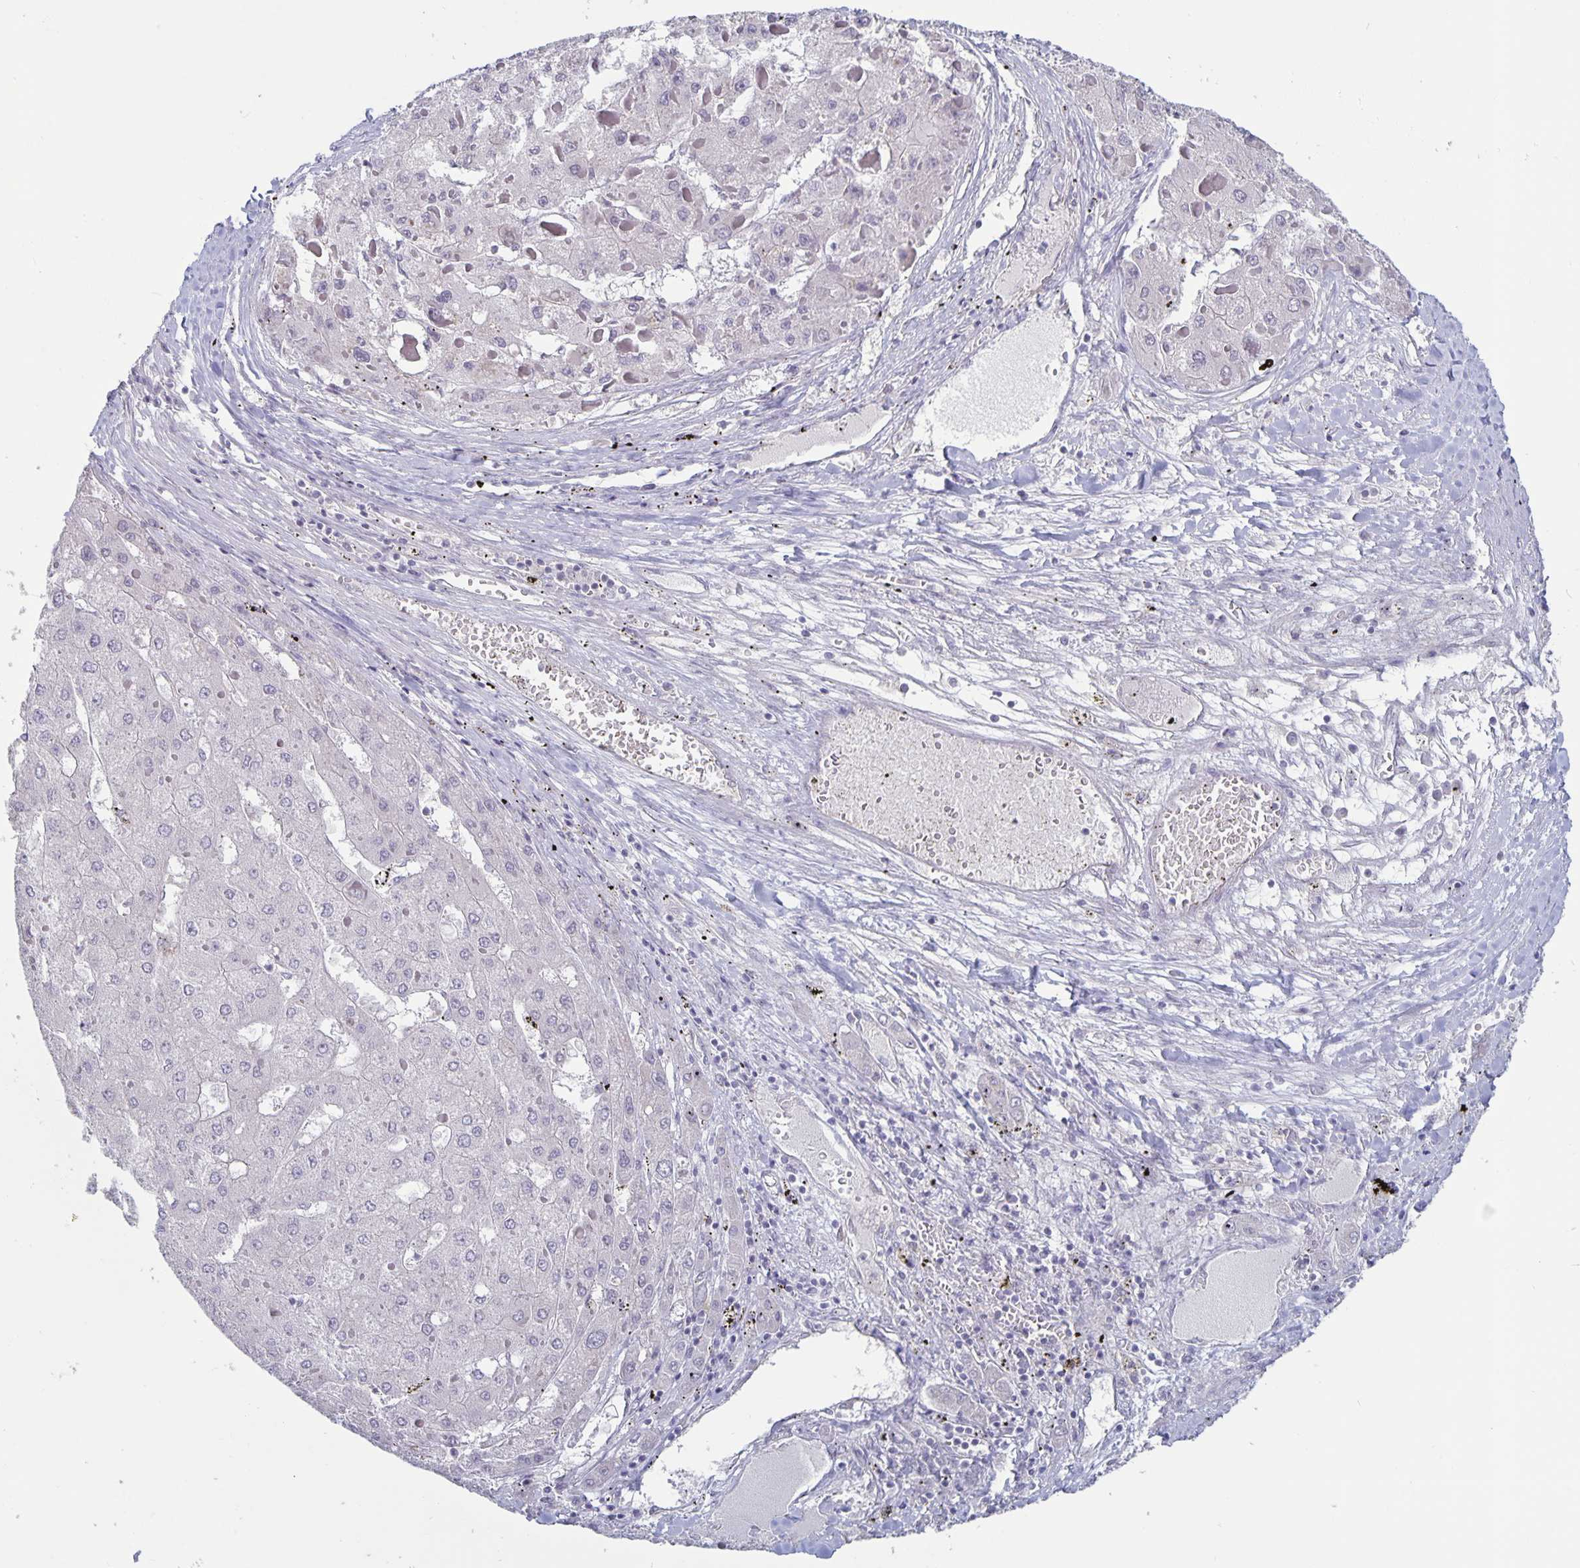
{"staining": {"intensity": "negative", "quantity": "none", "location": "none"}, "tissue": "liver cancer", "cell_type": "Tumor cells", "image_type": "cancer", "snomed": [{"axis": "morphology", "description": "Carcinoma, Hepatocellular, NOS"}, {"axis": "topography", "description": "Liver"}], "caption": "IHC histopathology image of neoplastic tissue: liver cancer (hepatocellular carcinoma) stained with DAB displays no significant protein positivity in tumor cells.", "gene": "PLCB3", "patient": {"sex": "female", "age": 73}}